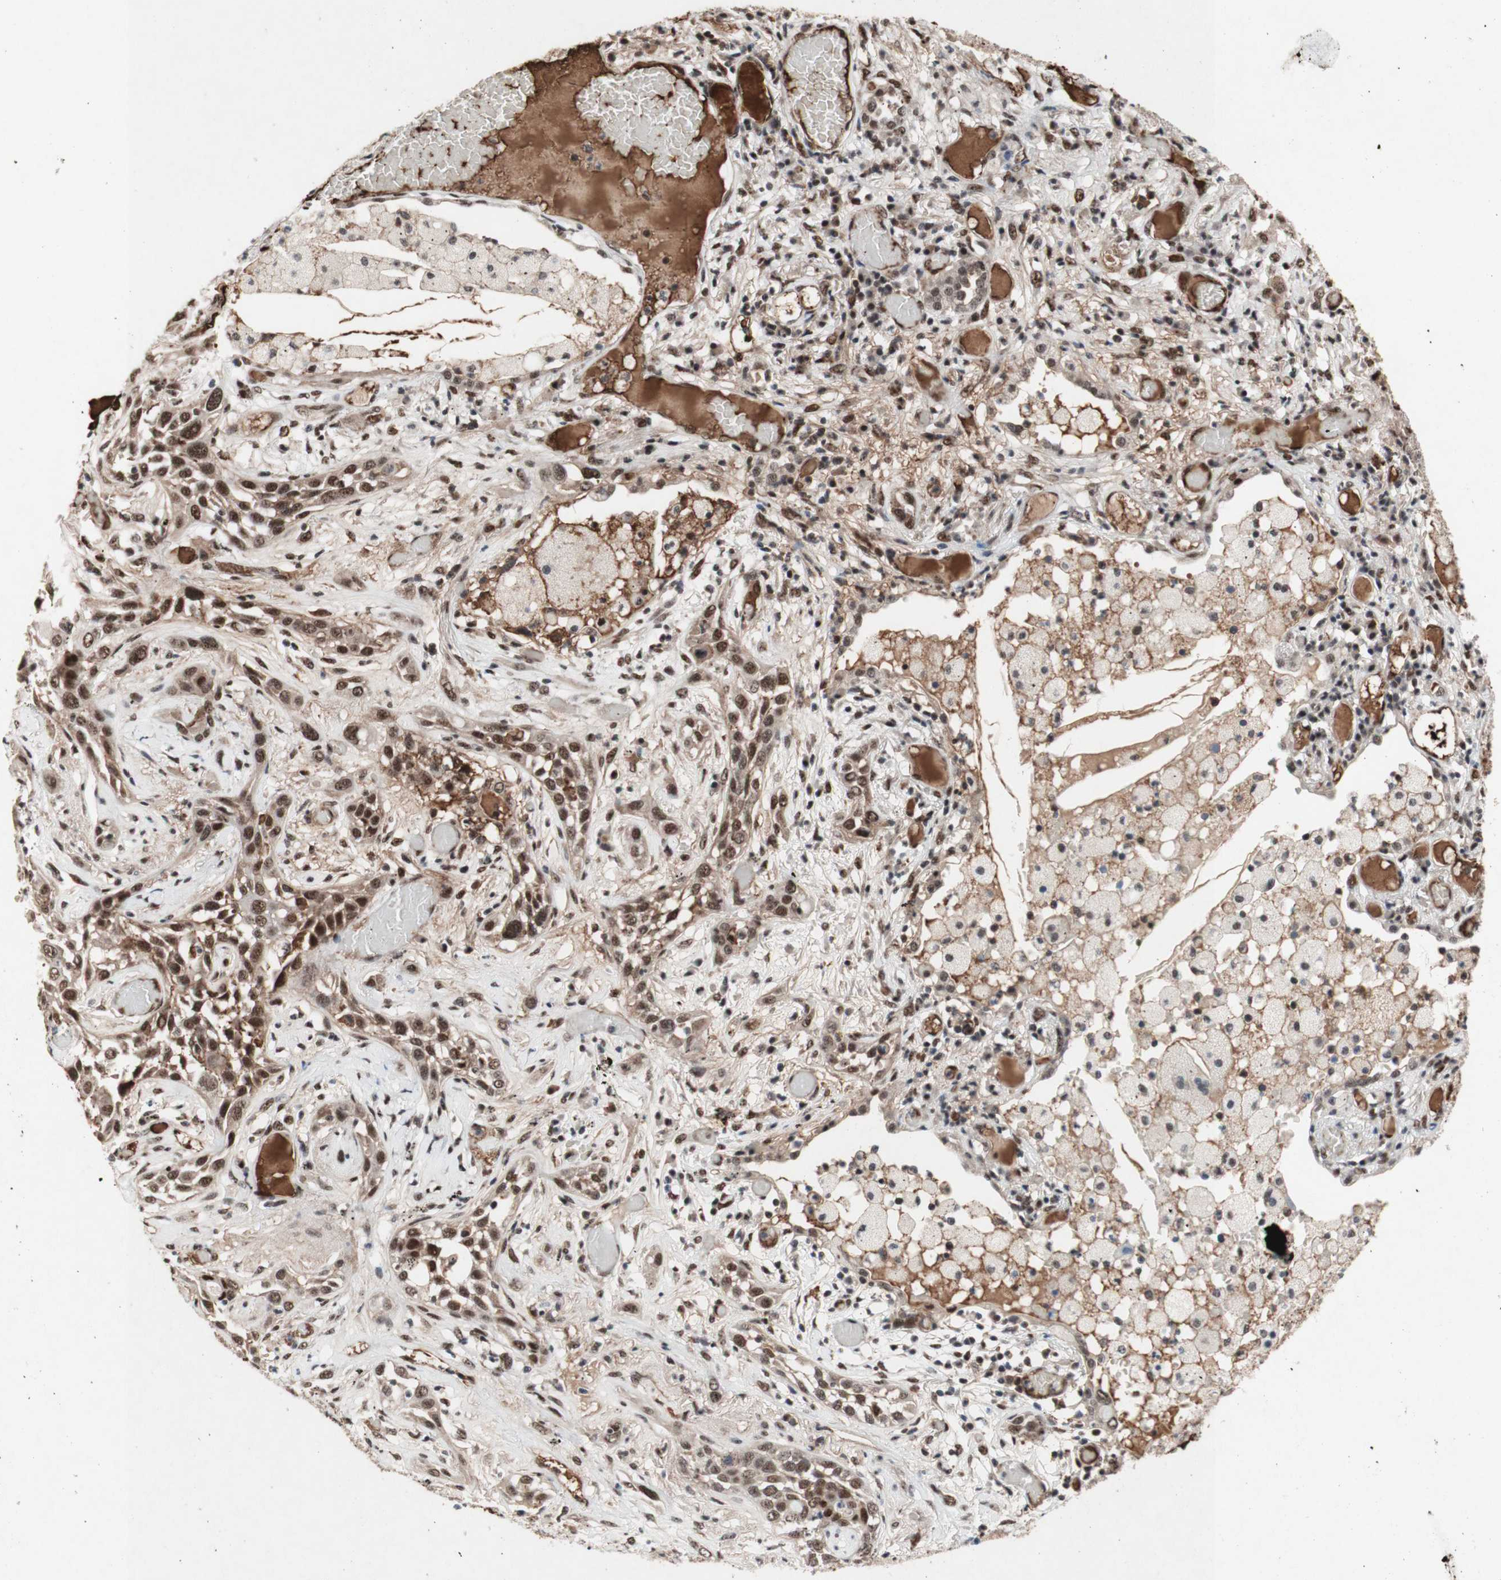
{"staining": {"intensity": "moderate", "quantity": ">75%", "location": "nuclear"}, "tissue": "lung cancer", "cell_type": "Tumor cells", "image_type": "cancer", "snomed": [{"axis": "morphology", "description": "Squamous cell carcinoma, NOS"}, {"axis": "topography", "description": "Lung"}], "caption": "This is an image of immunohistochemistry (IHC) staining of squamous cell carcinoma (lung), which shows moderate positivity in the nuclear of tumor cells.", "gene": "TLE1", "patient": {"sex": "male", "age": 71}}